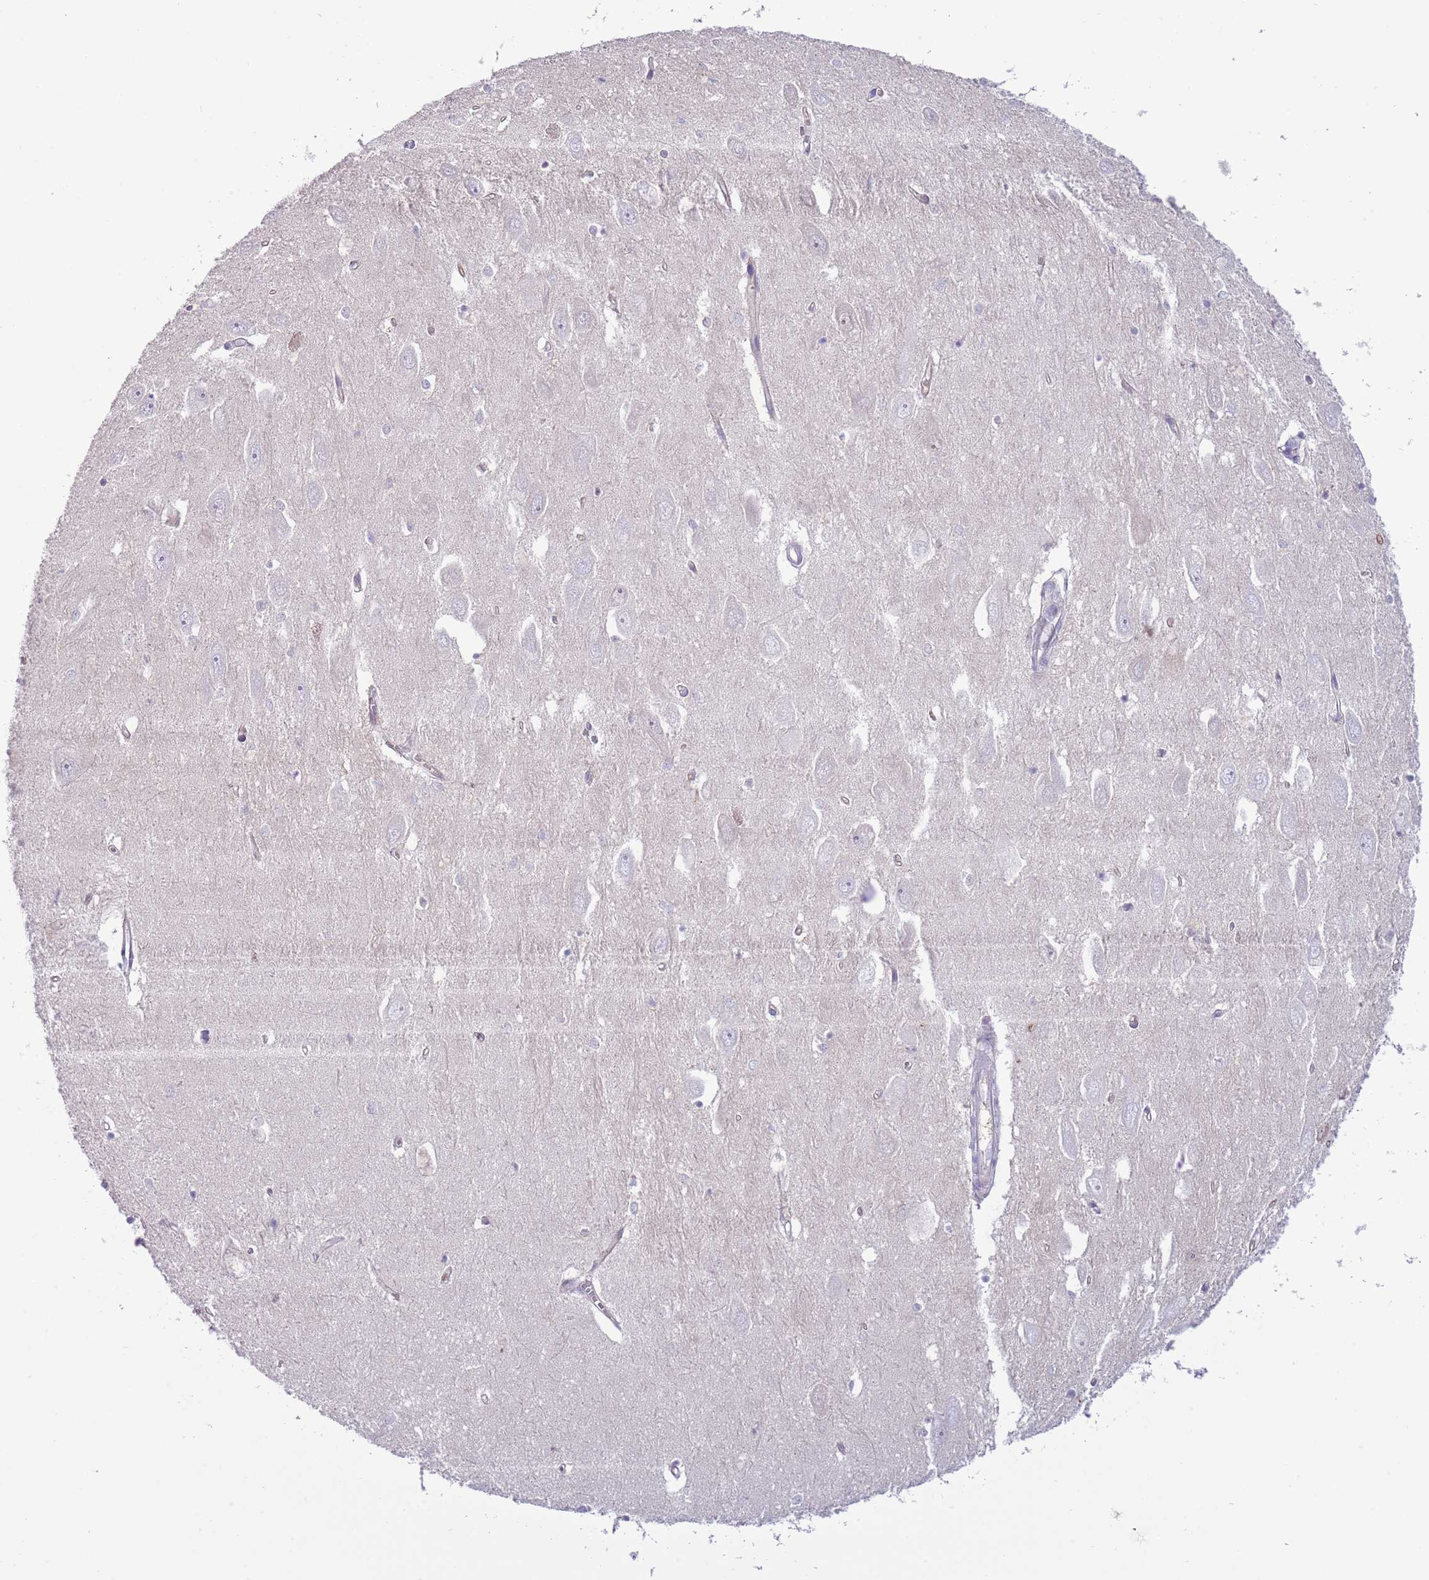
{"staining": {"intensity": "negative", "quantity": "none", "location": "none"}, "tissue": "hippocampus", "cell_type": "Glial cells", "image_type": "normal", "snomed": [{"axis": "morphology", "description": "Normal tissue, NOS"}, {"axis": "topography", "description": "Hippocampus"}], "caption": "A histopathology image of human hippocampus is negative for staining in glial cells. (DAB (3,3'-diaminobenzidine) immunohistochemistry, high magnification).", "gene": "NBPF4", "patient": {"sex": "female", "age": 64}}